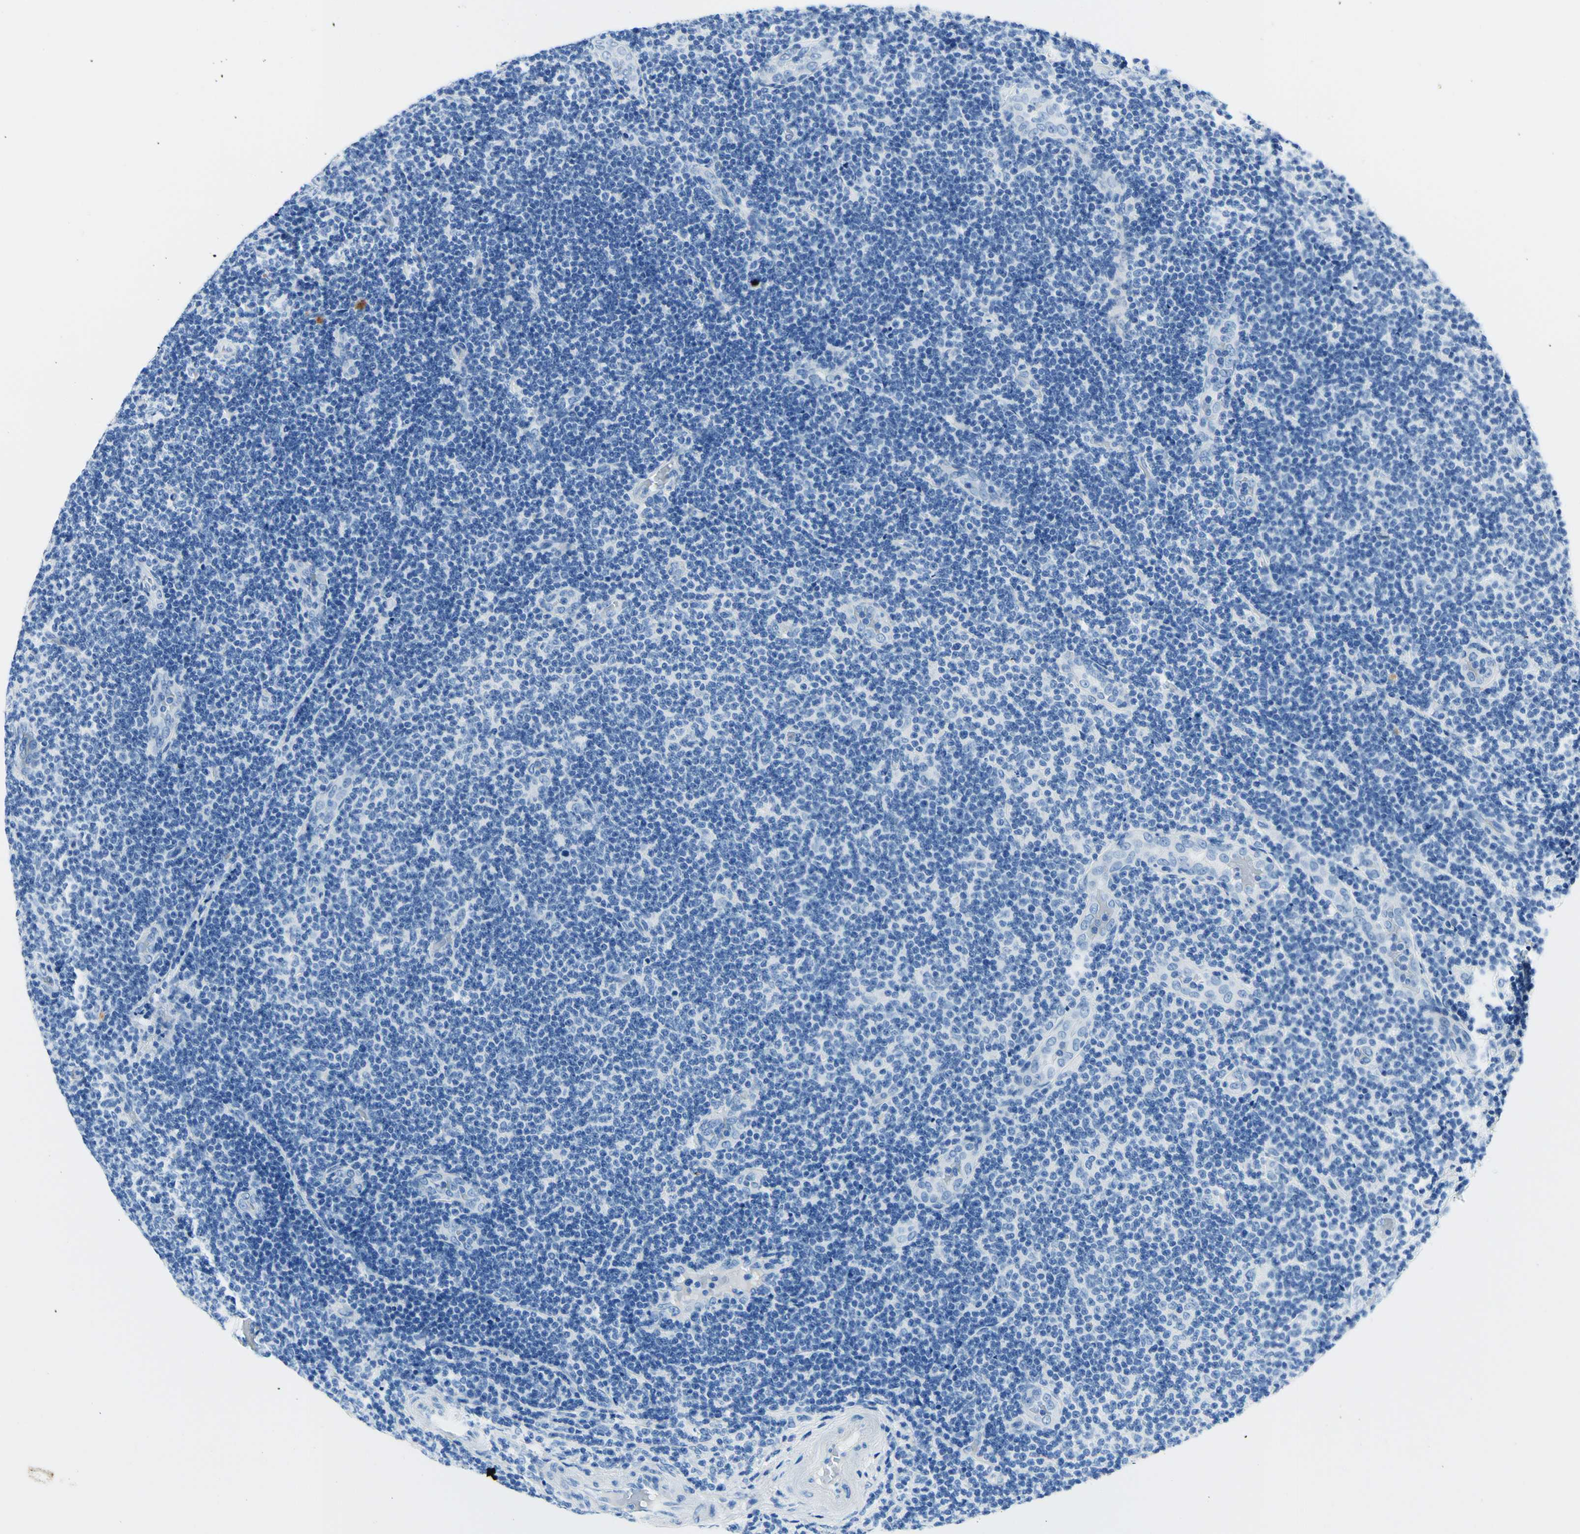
{"staining": {"intensity": "negative", "quantity": "none", "location": "none"}, "tissue": "lymphoma", "cell_type": "Tumor cells", "image_type": "cancer", "snomed": [{"axis": "morphology", "description": "Malignant lymphoma, non-Hodgkin's type, Low grade"}, {"axis": "topography", "description": "Lymph node"}], "caption": "High power microscopy micrograph of an immunohistochemistry (IHC) histopathology image of lymphoma, revealing no significant staining in tumor cells.", "gene": "MYH2", "patient": {"sex": "male", "age": 83}}